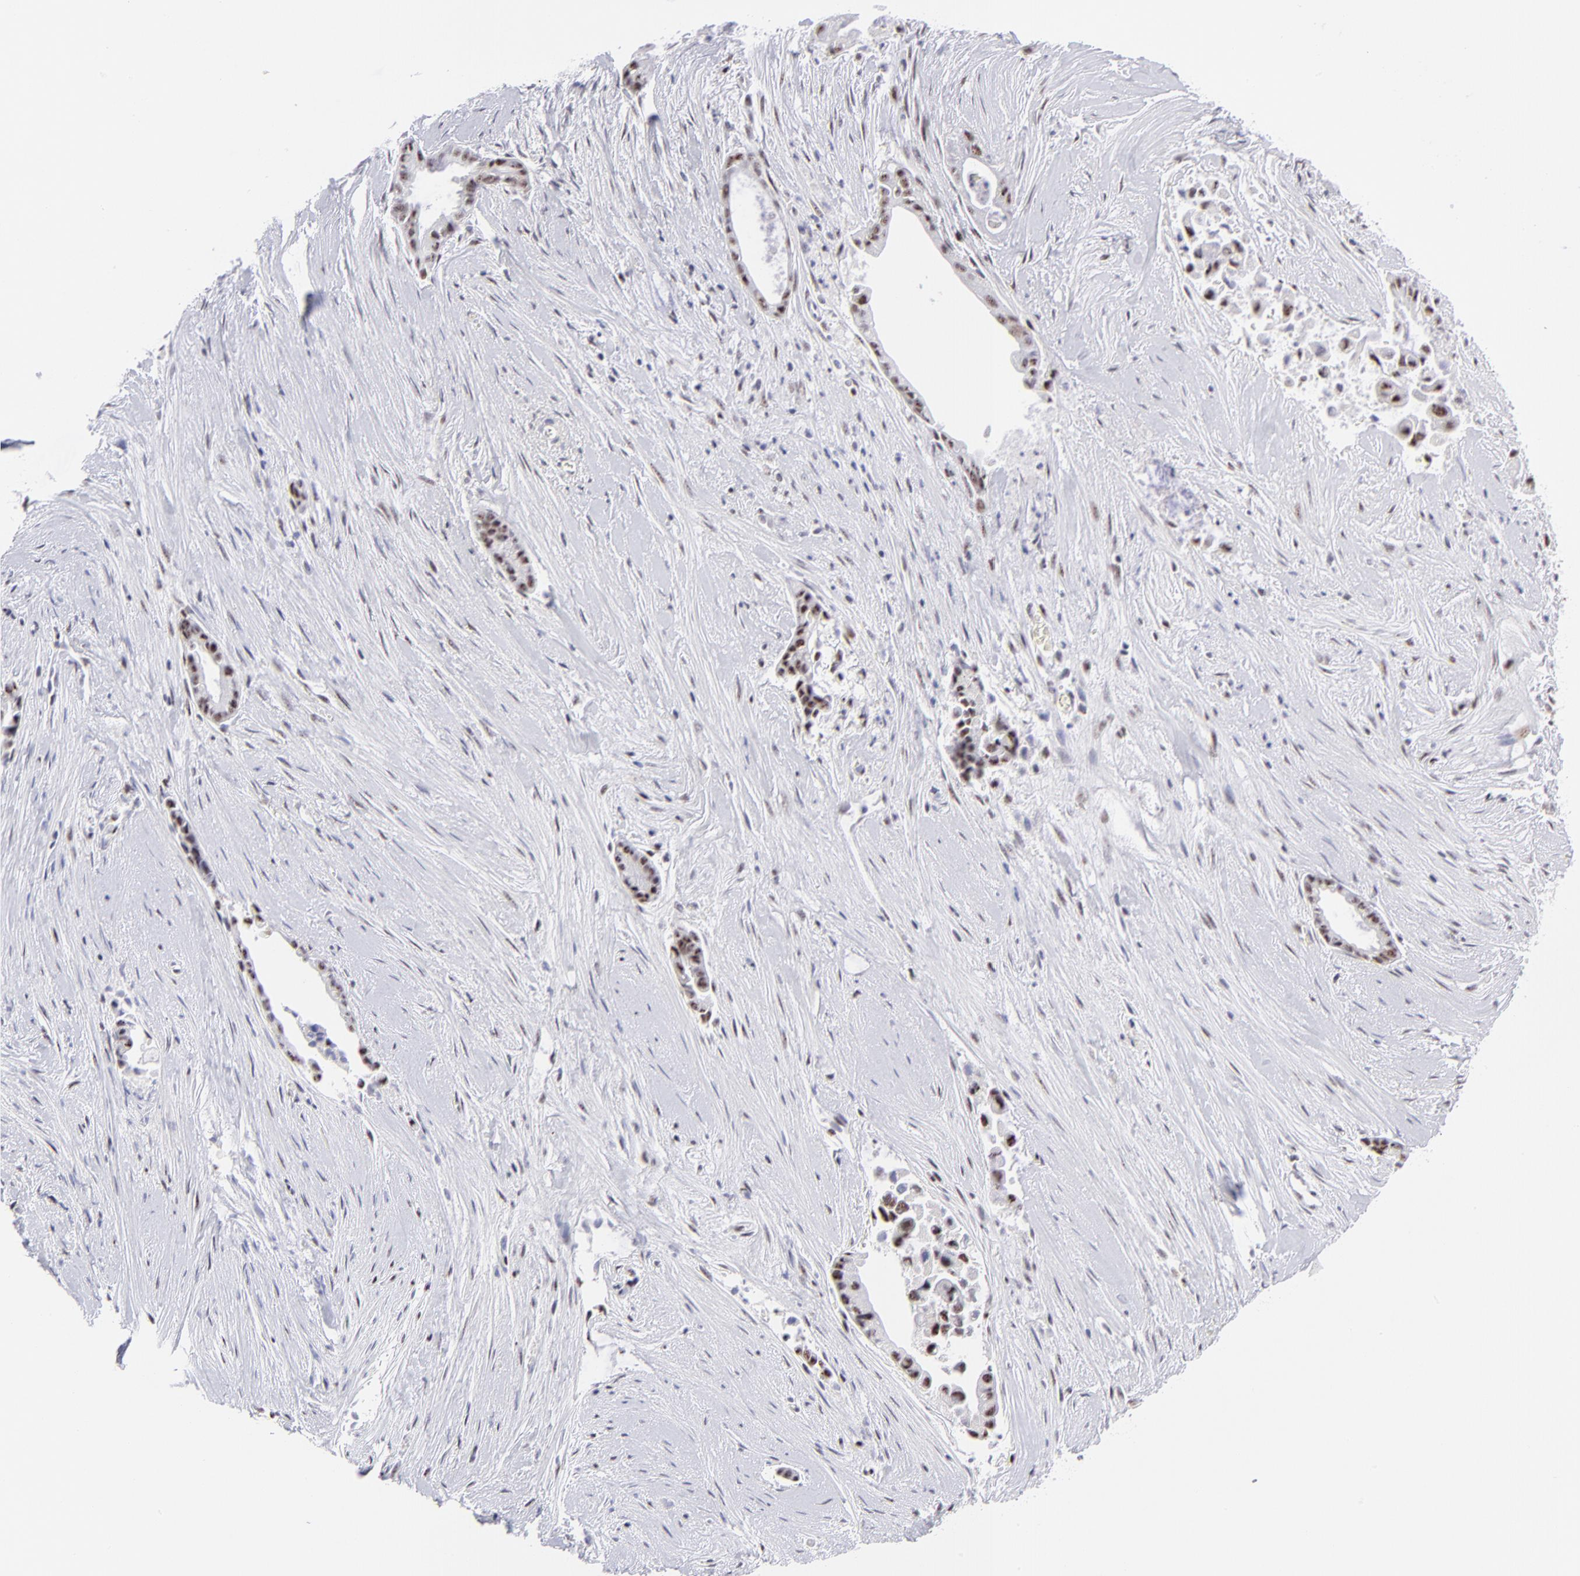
{"staining": {"intensity": "moderate", "quantity": ">75%", "location": "nuclear"}, "tissue": "liver cancer", "cell_type": "Tumor cells", "image_type": "cancer", "snomed": [{"axis": "morphology", "description": "Cholangiocarcinoma"}, {"axis": "topography", "description": "Liver"}], "caption": "Immunohistochemical staining of human liver cholangiocarcinoma reveals medium levels of moderate nuclear protein expression in approximately >75% of tumor cells.", "gene": "CDC25C", "patient": {"sex": "female", "age": 55}}